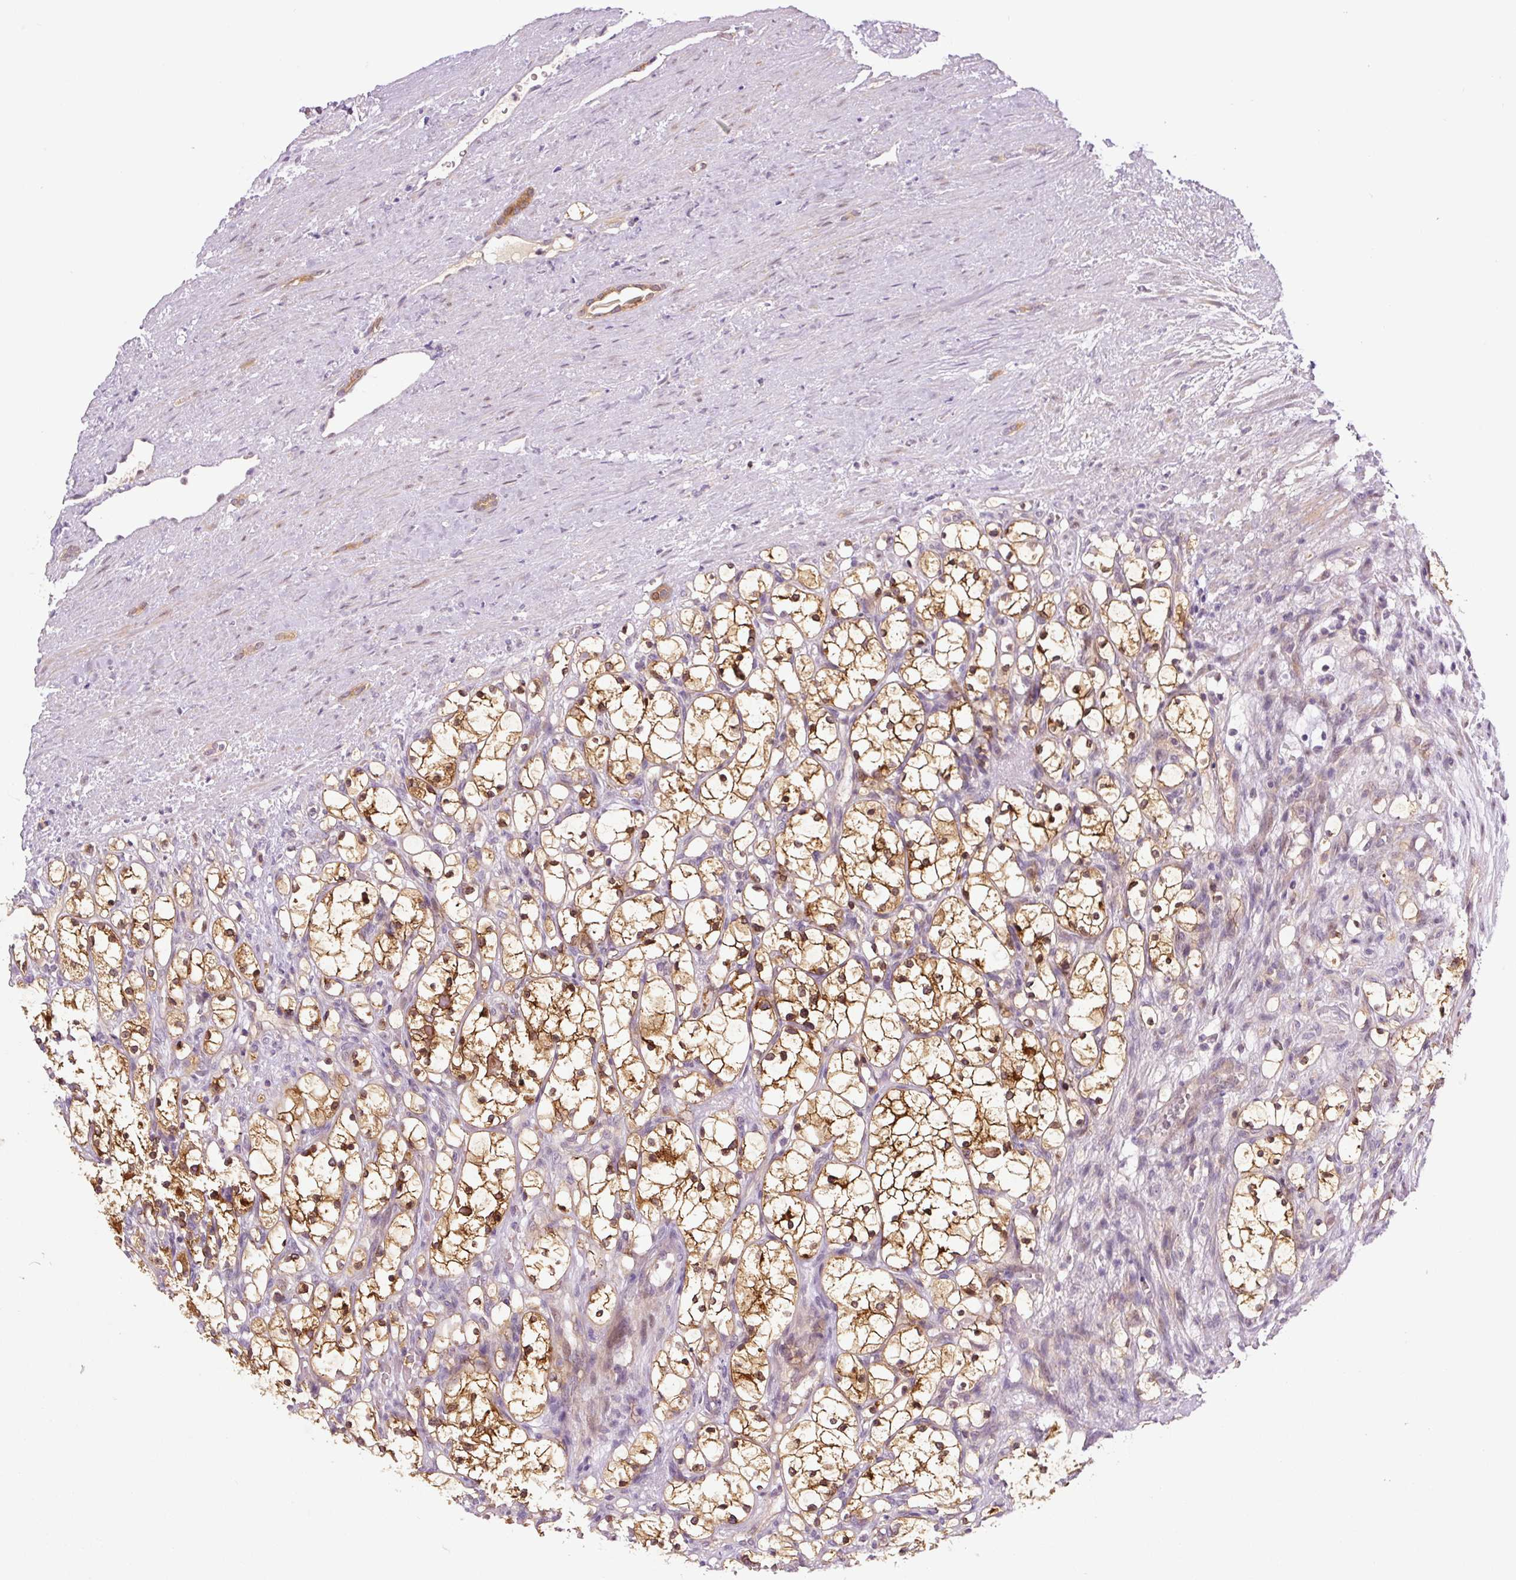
{"staining": {"intensity": "moderate", "quantity": ">75%", "location": "cytoplasmic/membranous"}, "tissue": "renal cancer", "cell_type": "Tumor cells", "image_type": "cancer", "snomed": [{"axis": "morphology", "description": "Adenocarcinoma, NOS"}, {"axis": "topography", "description": "Kidney"}], "caption": "Renal cancer stained with DAB (3,3'-diaminobenzidine) IHC shows medium levels of moderate cytoplasmic/membranous positivity in about >75% of tumor cells.", "gene": "PRKAA2", "patient": {"sex": "female", "age": 69}}